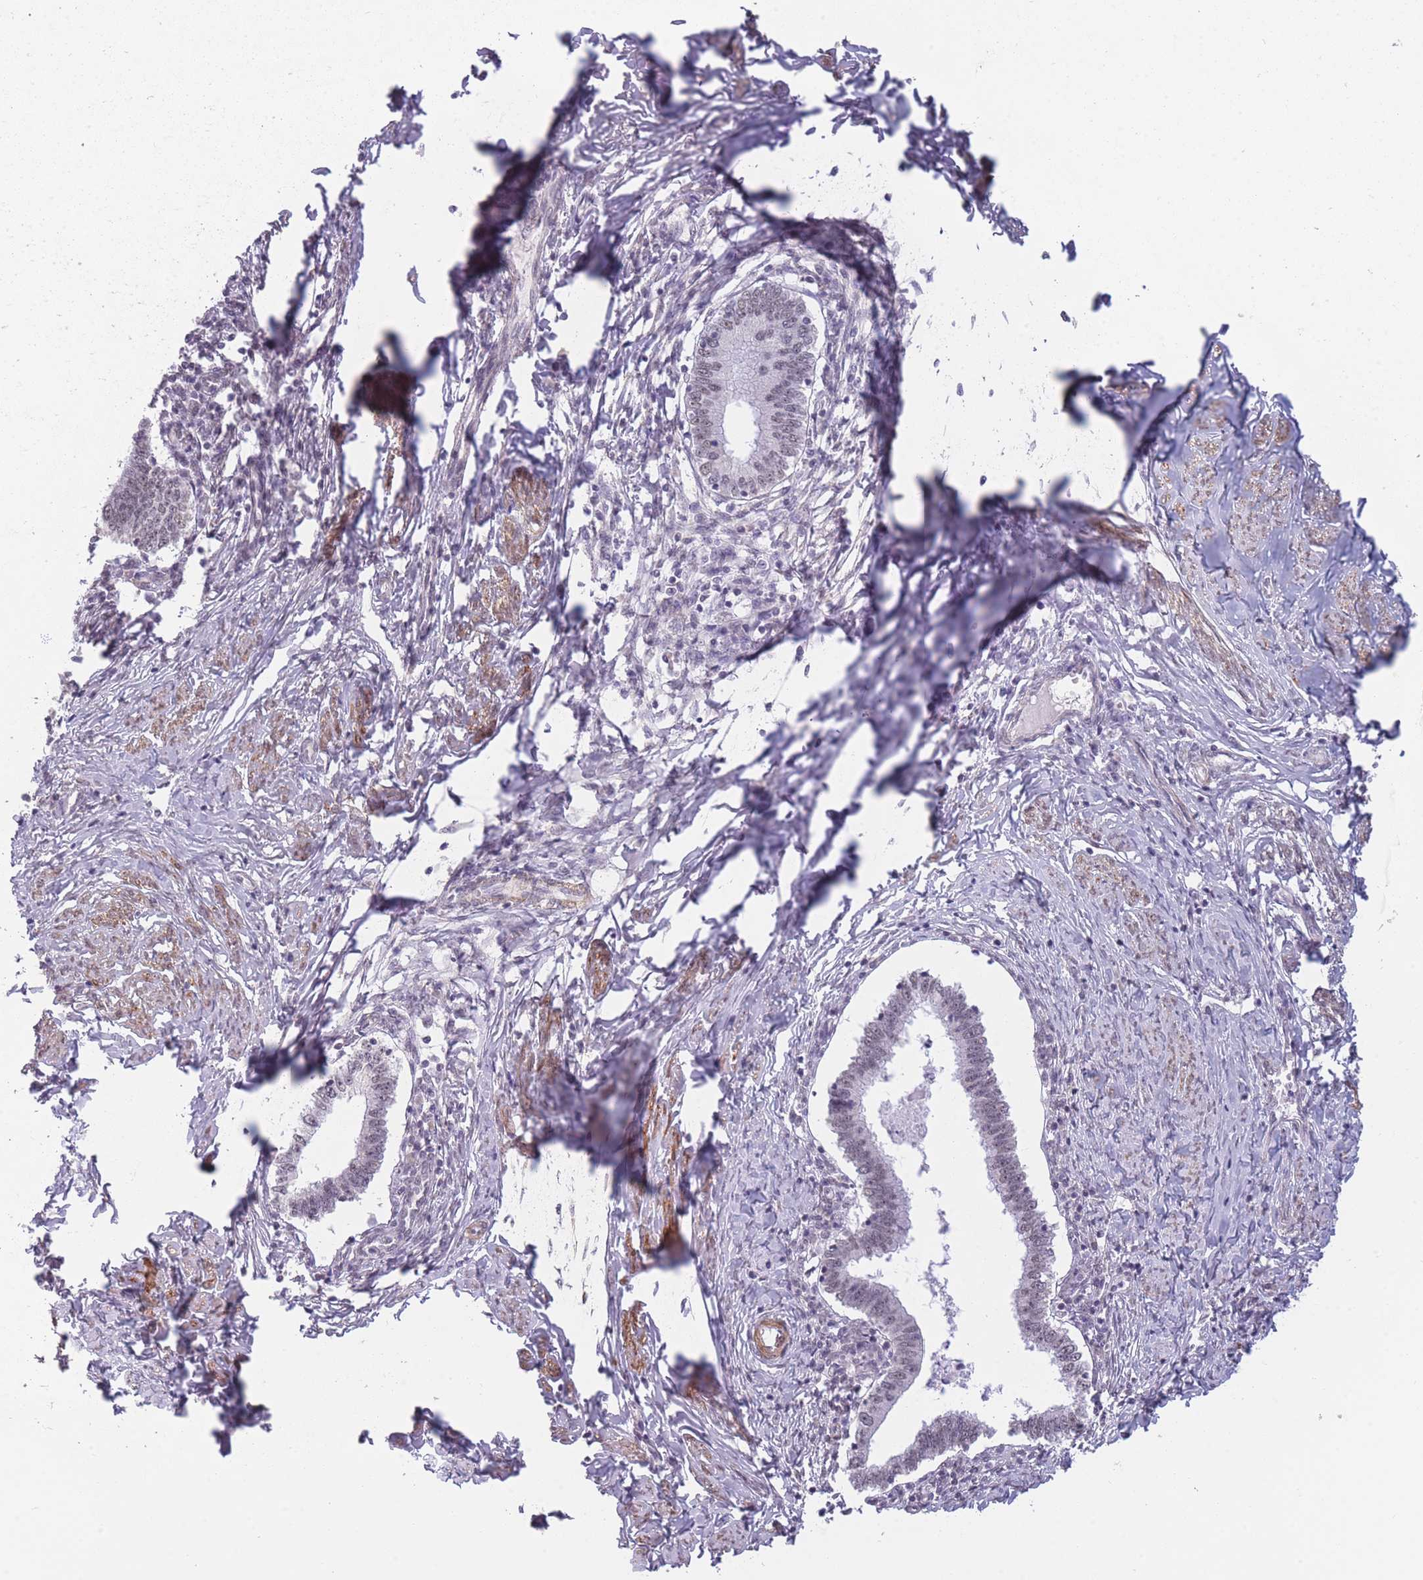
{"staining": {"intensity": "negative", "quantity": "none", "location": "none"}, "tissue": "cervical cancer", "cell_type": "Tumor cells", "image_type": "cancer", "snomed": [{"axis": "morphology", "description": "Adenocarcinoma, NOS"}, {"axis": "topography", "description": "Cervix"}], "caption": "High power microscopy histopathology image of an IHC photomicrograph of cervical cancer (adenocarcinoma), revealing no significant staining in tumor cells.", "gene": "SIN3B", "patient": {"sex": "female", "age": 36}}